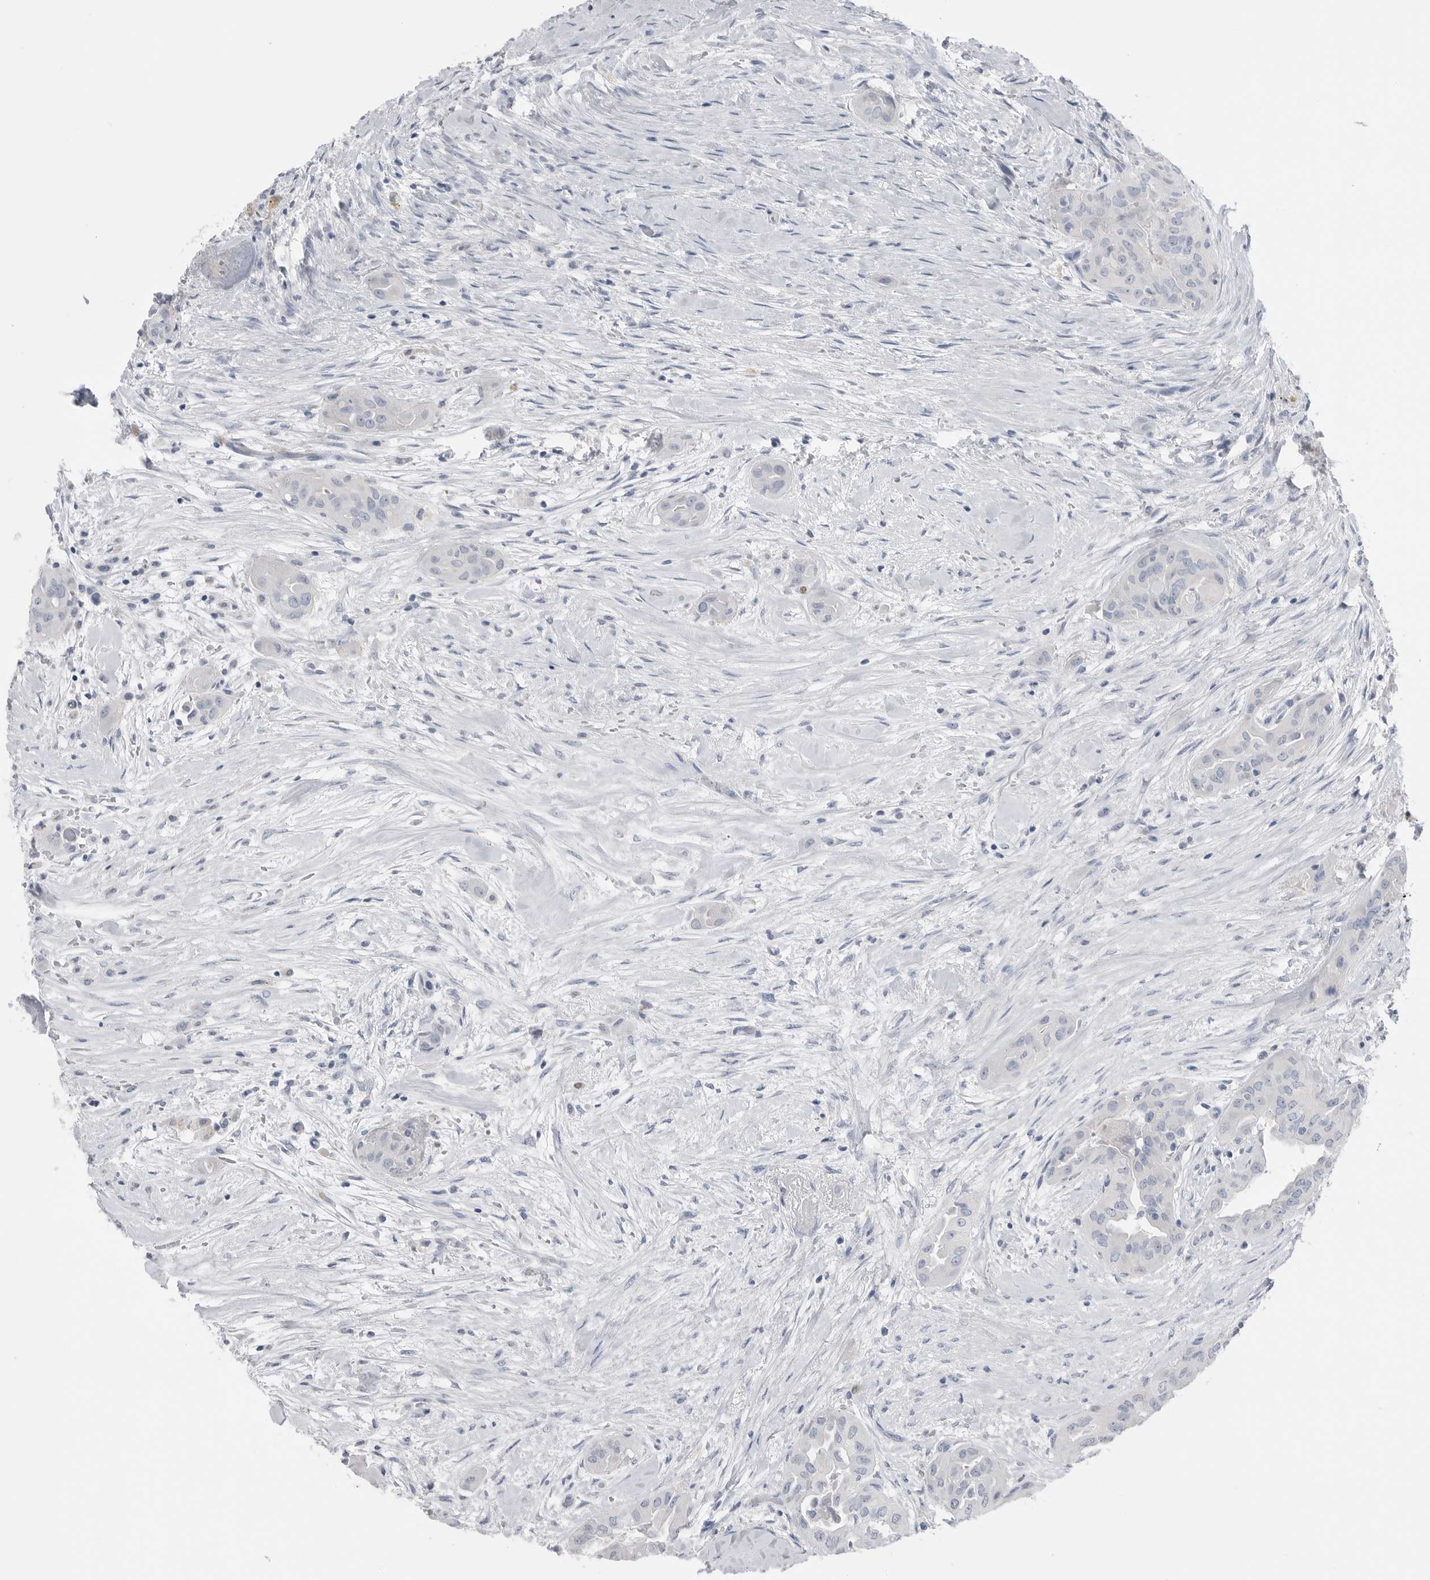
{"staining": {"intensity": "negative", "quantity": "none", "location": "none"}, "tissue": "thyroid cancer", "cell_type": "Tumor cells", "image_type": "cancer", "snomed": [{"axis": "morphology", "description": "Papillary adenocarcinoma, NOS"}, {"axis": "topography", "description": "Thyroid gland"}], "caption": "Tumor cells show no significant staining in thyroid cancer.", "gene": "ABHD12", "patient": {"sex": "female", "age": 59}}